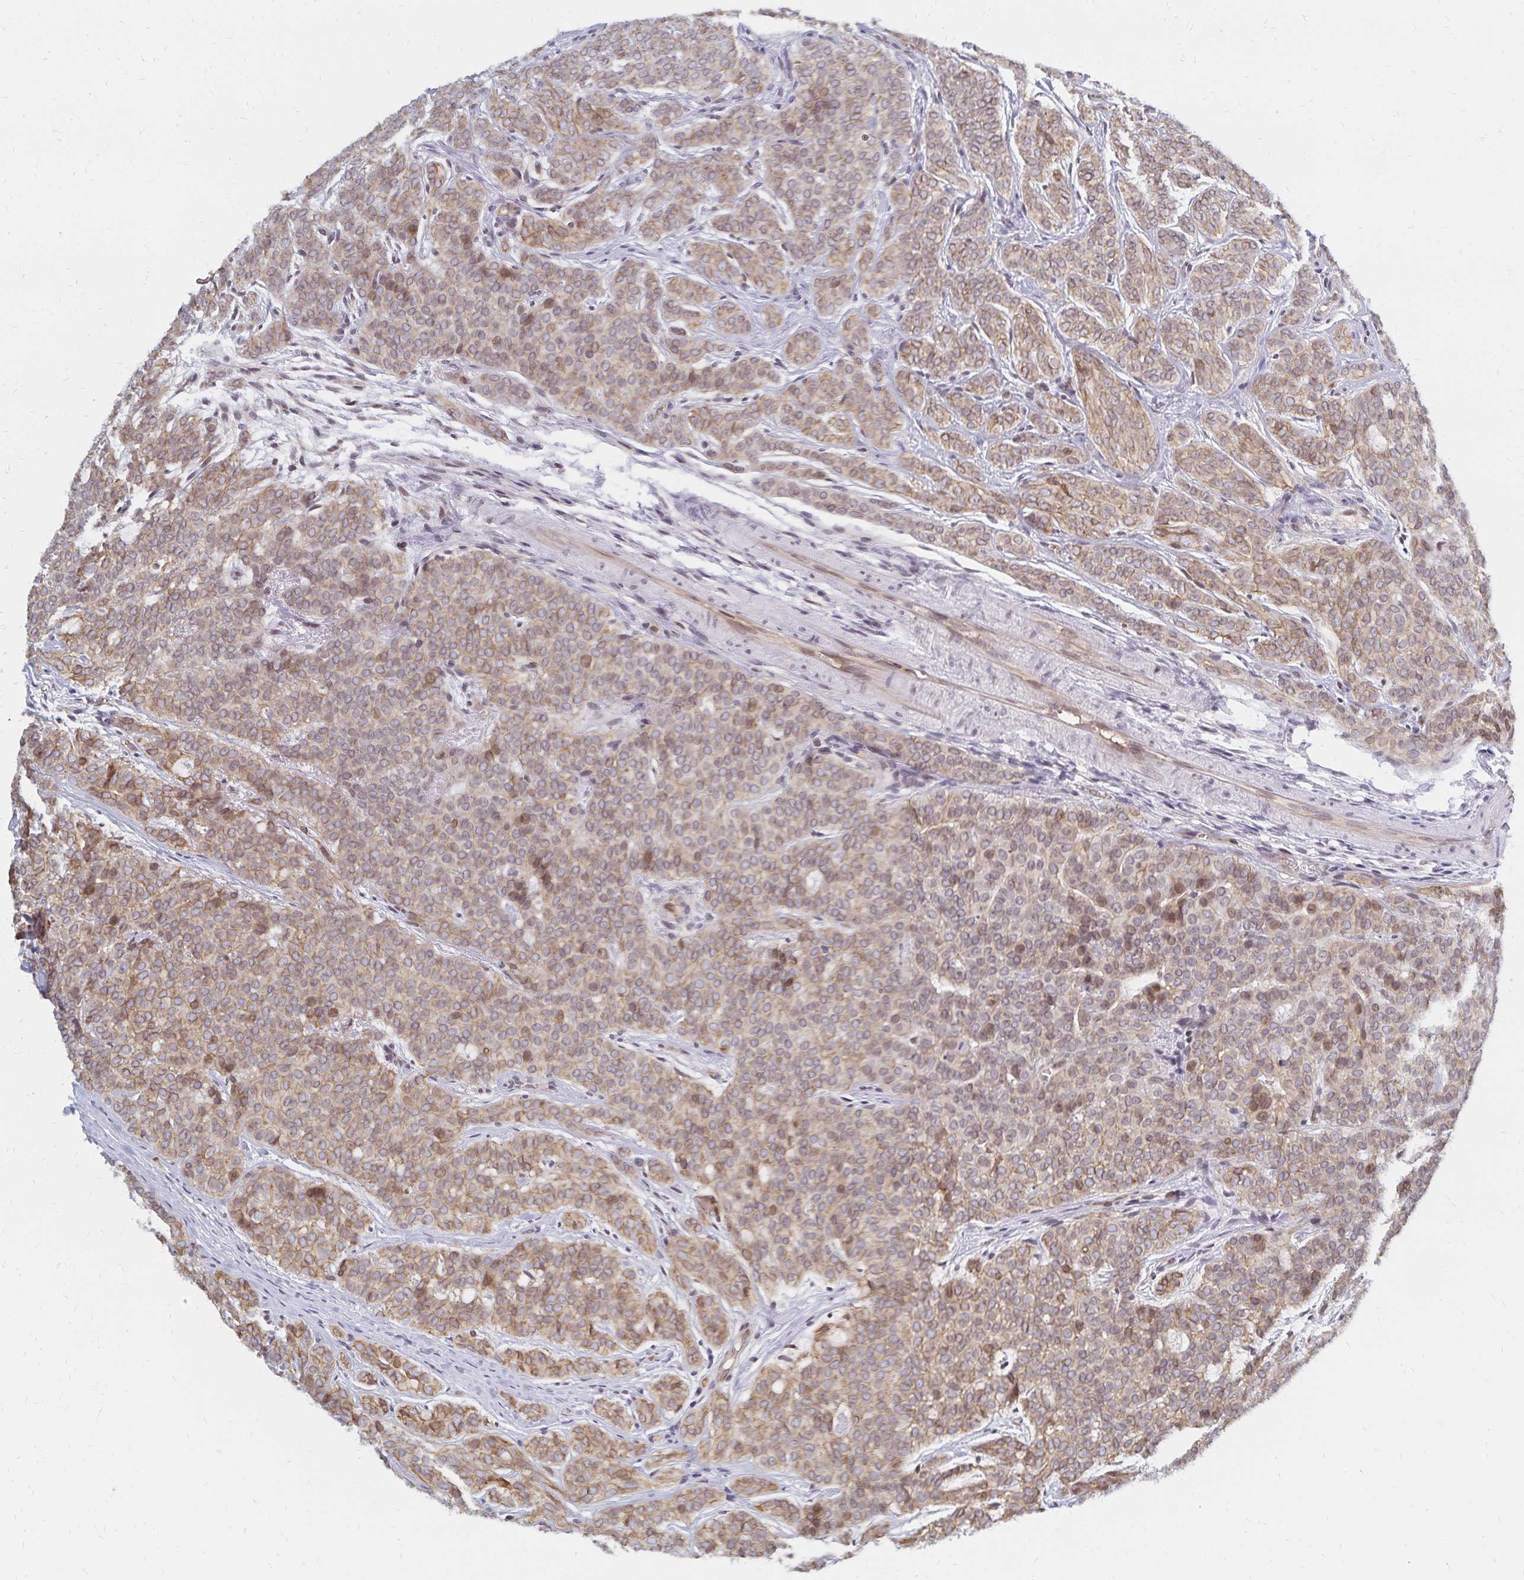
{"staining": {"intensity": "weak", "quantity": ">75%", "location": "cytoplasmic/membranous,nuclear"}, "tissue": "head and neck cancer", "cell_type": "Tumor cells", "image_type": "cancer", "snomed": [{"axis": "morphology", "description": "Normal tissue, NOS"}, {"axis": "morphology", "description": "Adenocarcinoma, NOS"}, {"axis": "topography", "description": "Oral tissue"}, {"axis": "topography", "description": "Head-Neck"}], "caption": "Tumor cells exhibit weak cytoplasmic/membranous and nuclear expression in approximately >75% of cells in head and neck cancer (adenocarcinoma). (DAB IHC with brightfield microscopy, high magnification).", "gene": "RAB9B", "patient": {"sex": "female", "age": 57}}